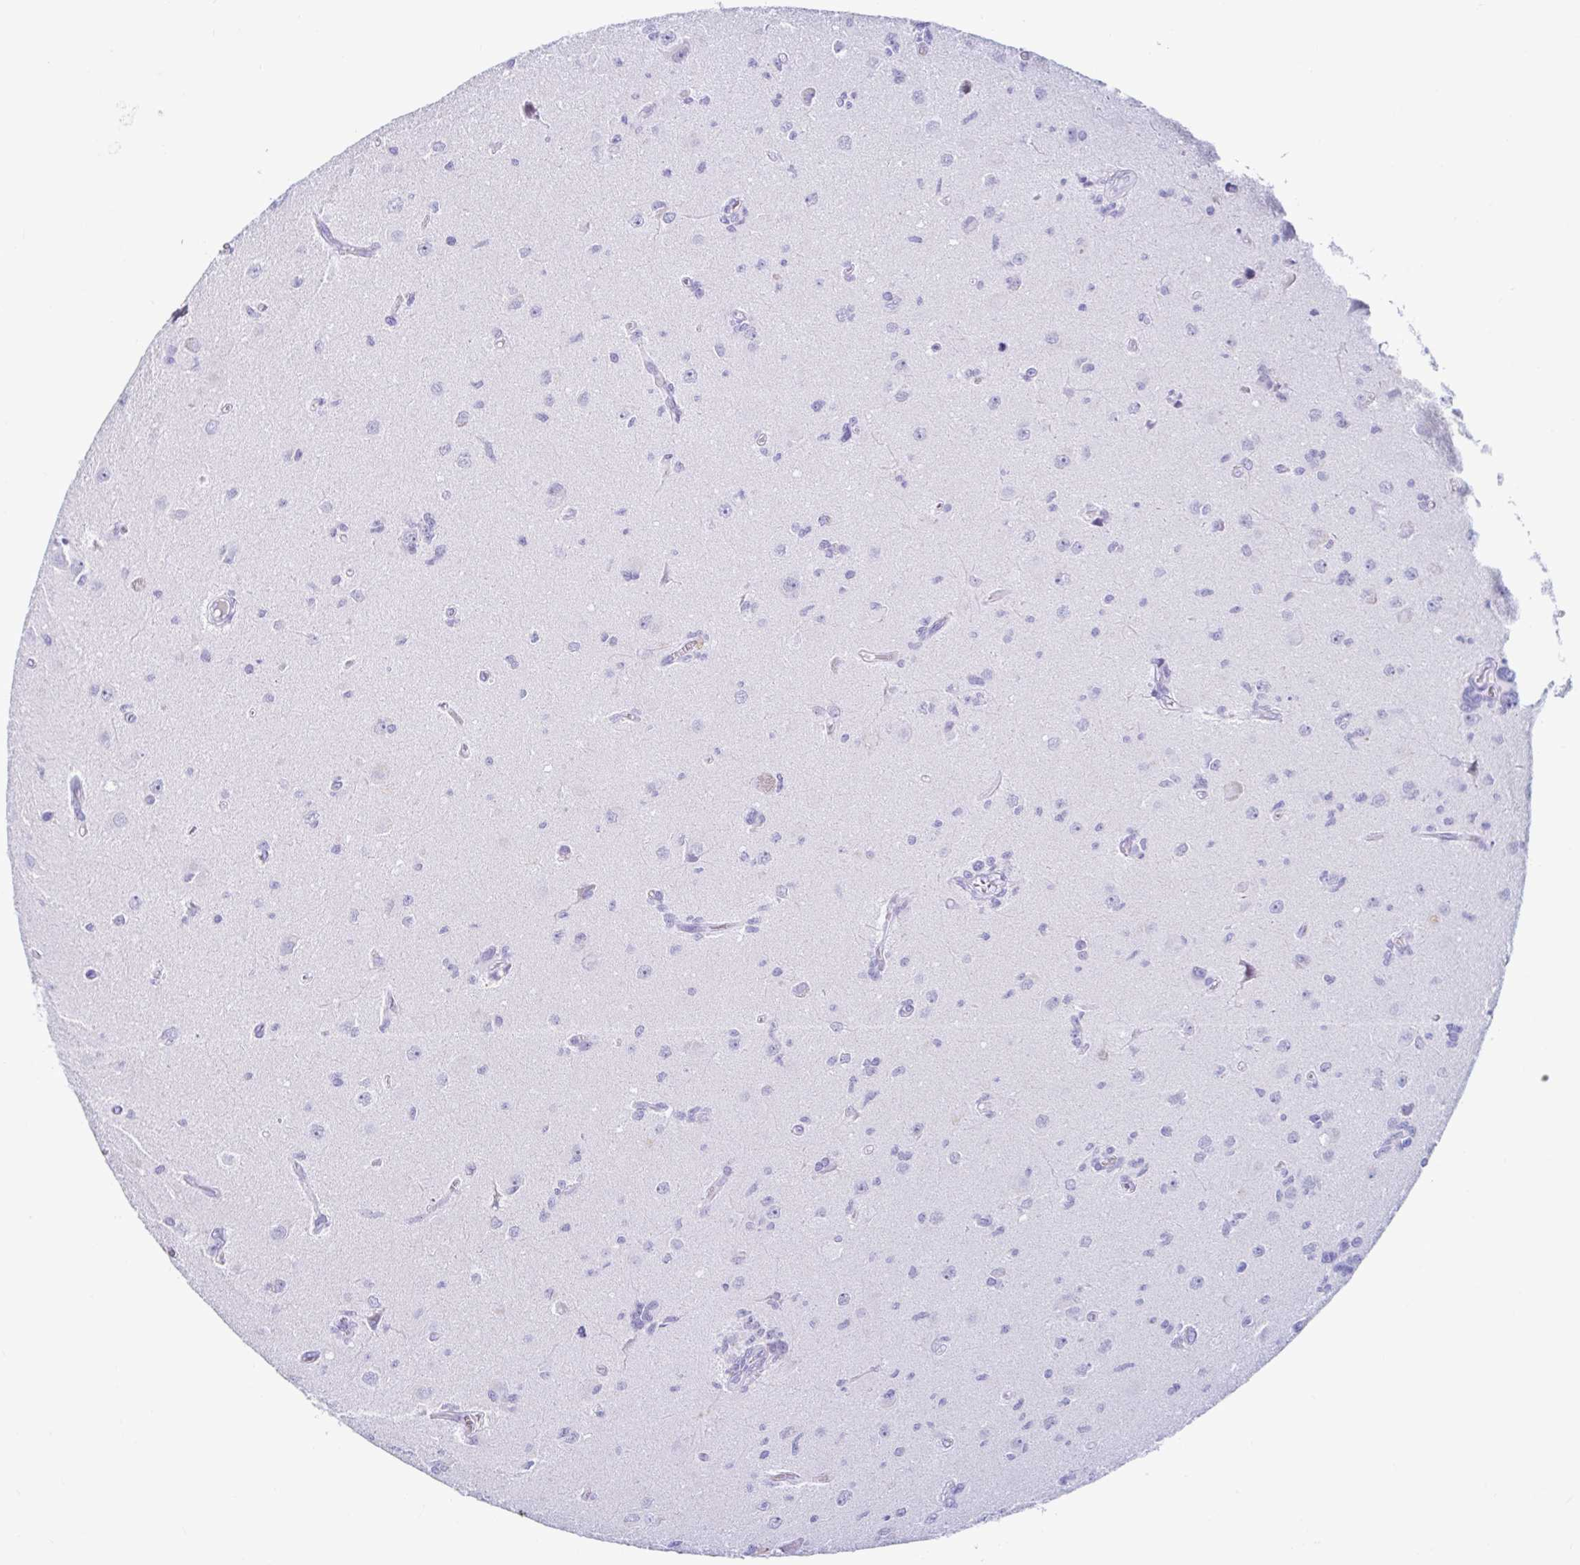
{"staining": {"intensity": "negative", "quantity": "none", "location": "none"}, "tissue": "glioma", "cell_type": "Tumor cells", "image_type": "cancer", "snomed": [{"axis": "morphology", "description": "Glioma, malignant, High grade"}, {"axis": "topography", "description": "Brain"}], "caption": "High power microscopy micrograph of an immunohistochemistry (IHC) photomicrograph of malignant glioma (high-grade), revealing no significant expression in tumor cells.", "gene": "BEST1", "patient": {"sex": "male", "age": 67}}